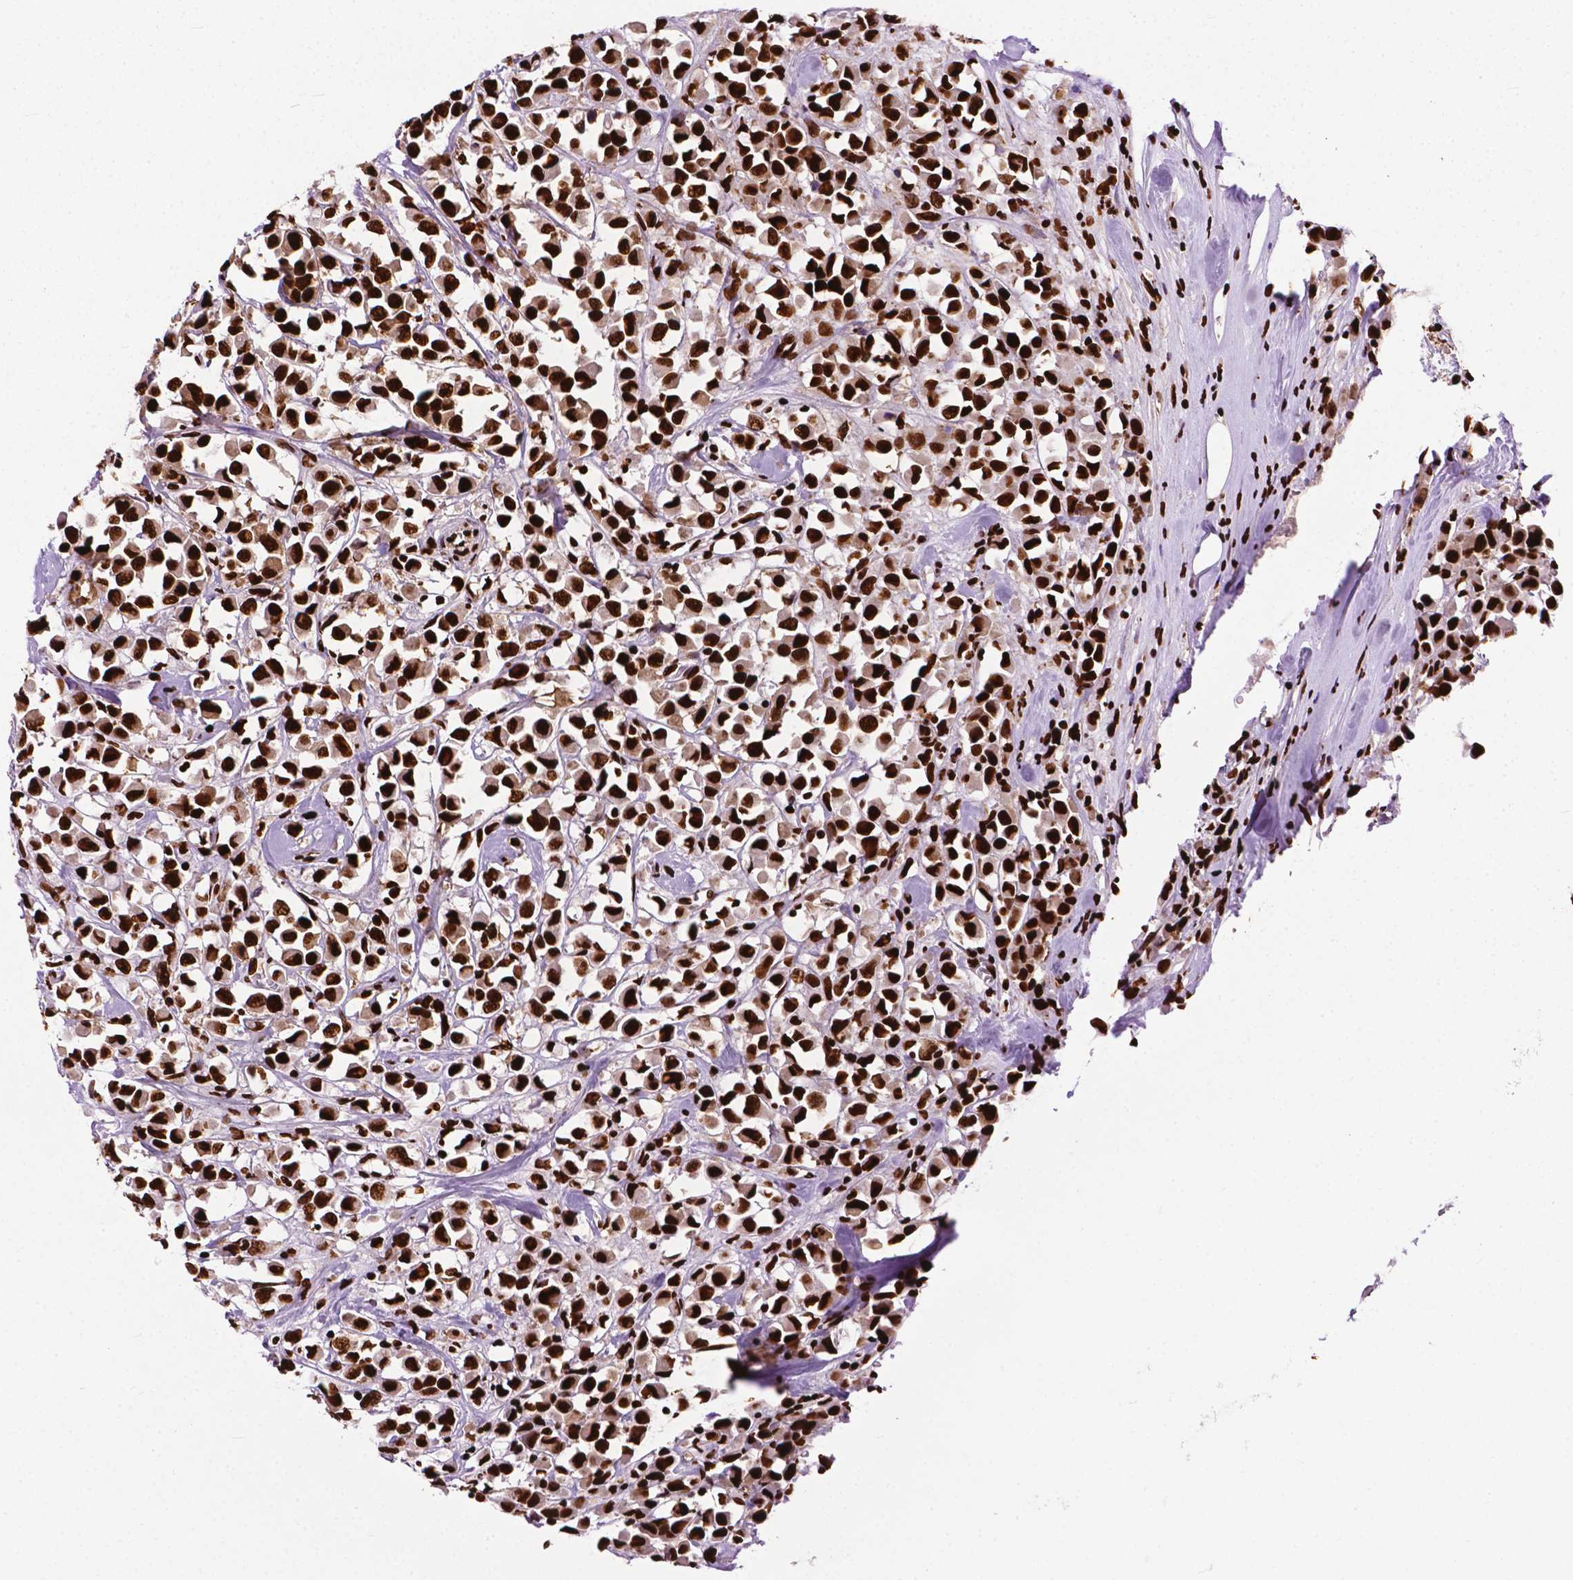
{"staining": {"intensity": "strong", "quantity": ">75%", "location": "nuclear"}, "tissue": "breast cancer", "cell_type": "Tumor cells", "image_type": "cancer", "snomed": [{"axis": "morphology", "description": "Duct carcinoma"}, {"axis": "topography", "description": "Breast"}], "caption": "A micrograph of human breast invasive ductal carcinoma stained for a protein shows strong nuclear brown staining in tumor cells.", "gene": "SMIM5", "patient": {"sex": "female", "age": 61}}